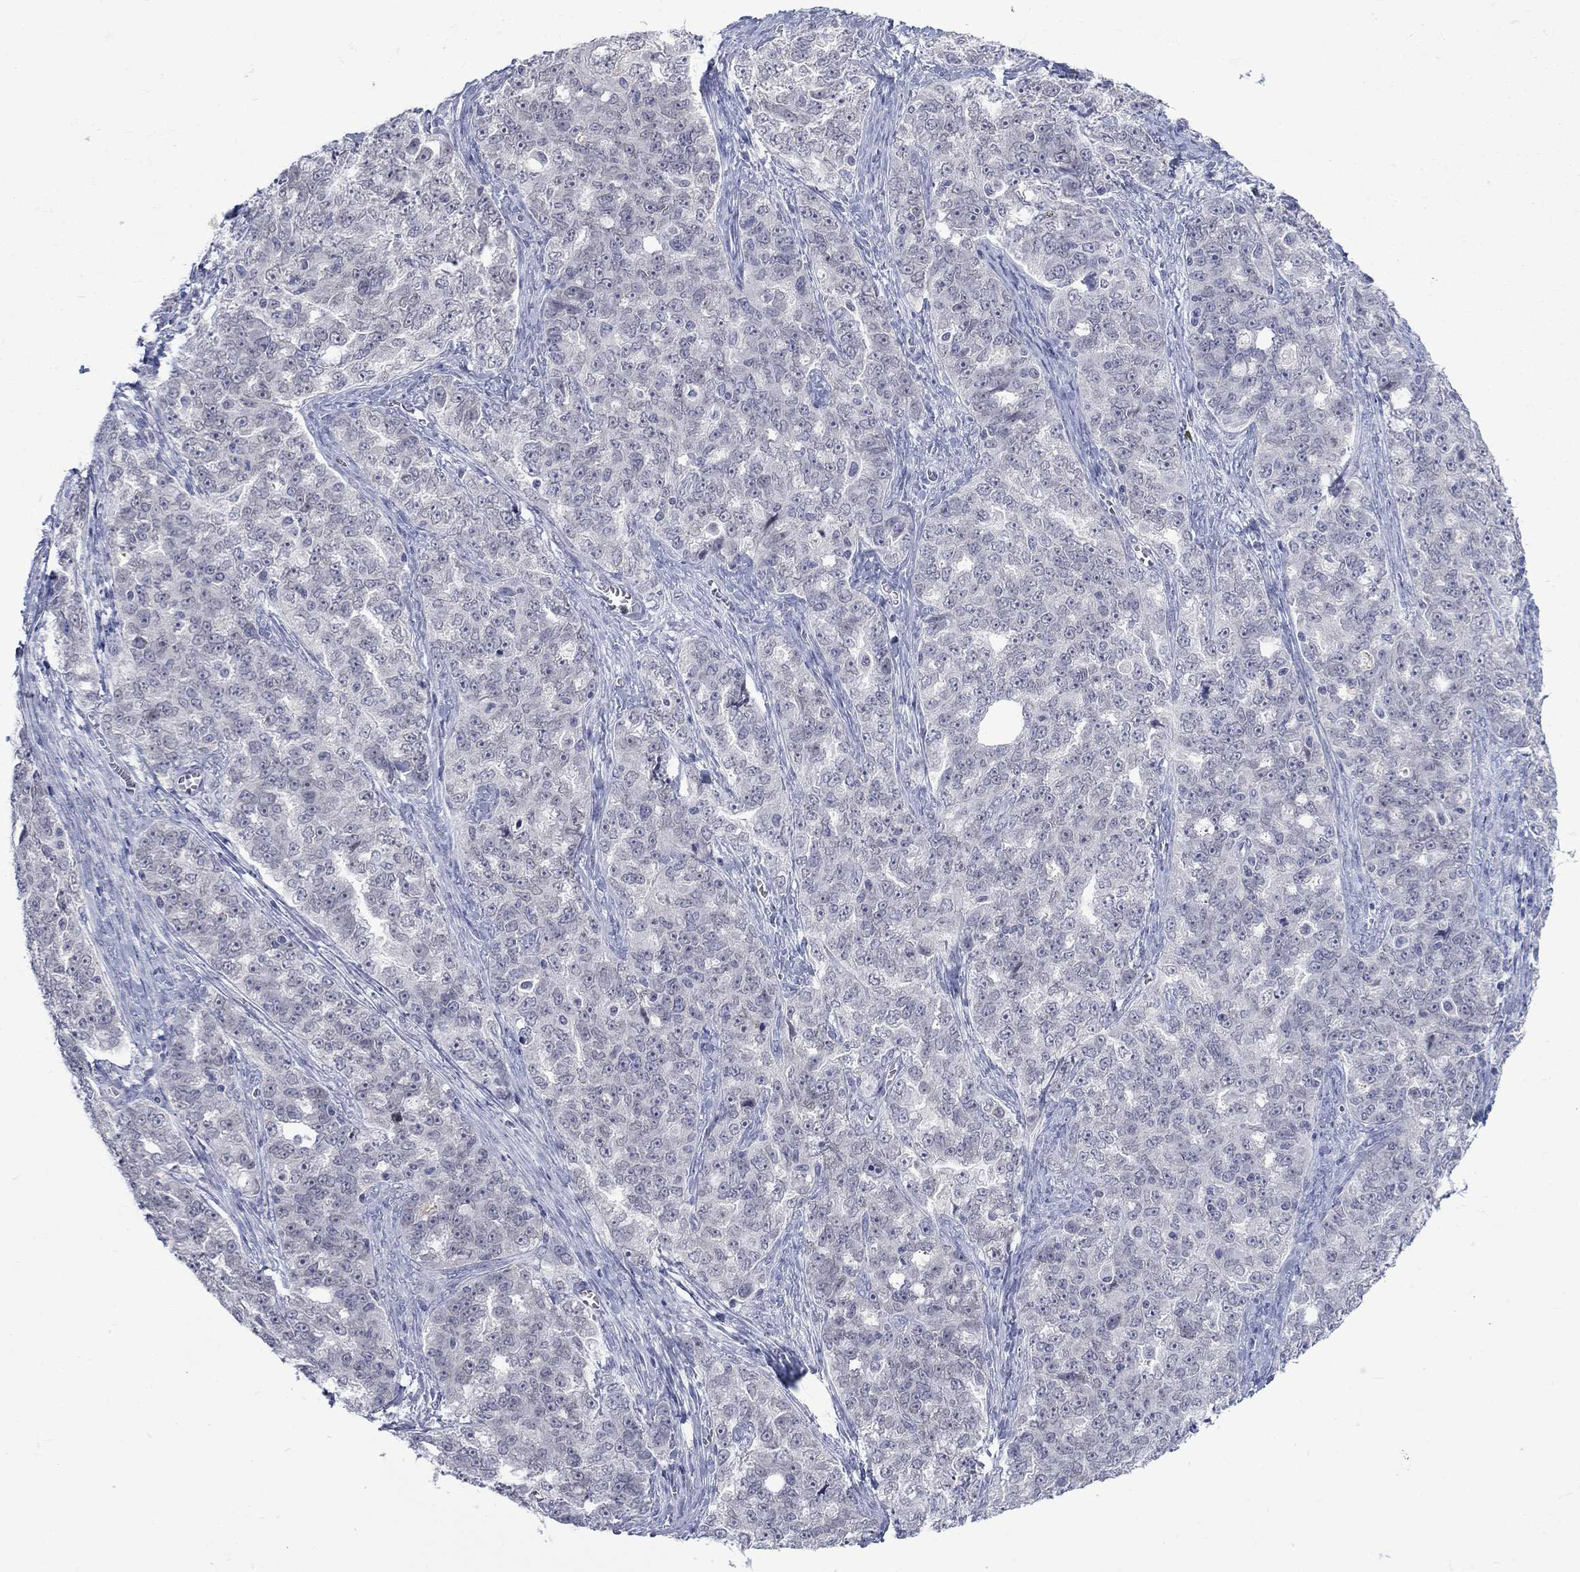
{"staining": {"intensity": "negative", "quantity": "none", "location": "none"}, "tissue": "ovarian cancer", "cell_type": "Tumor cells", "image_type": "cancer", "snomed": [{"axis": "morphology", "description": "Cystadenocarcinoma, serous, NOS"}, {"axis": "topography", "description": "Ovary"}], "caption": "Immunohistochemical staining of human ovarian serous cystadenocarcinoma shows no significant staining in tumor cells.", "gene": "NSMF", "patient": {"sex": "female", "age": 51}}